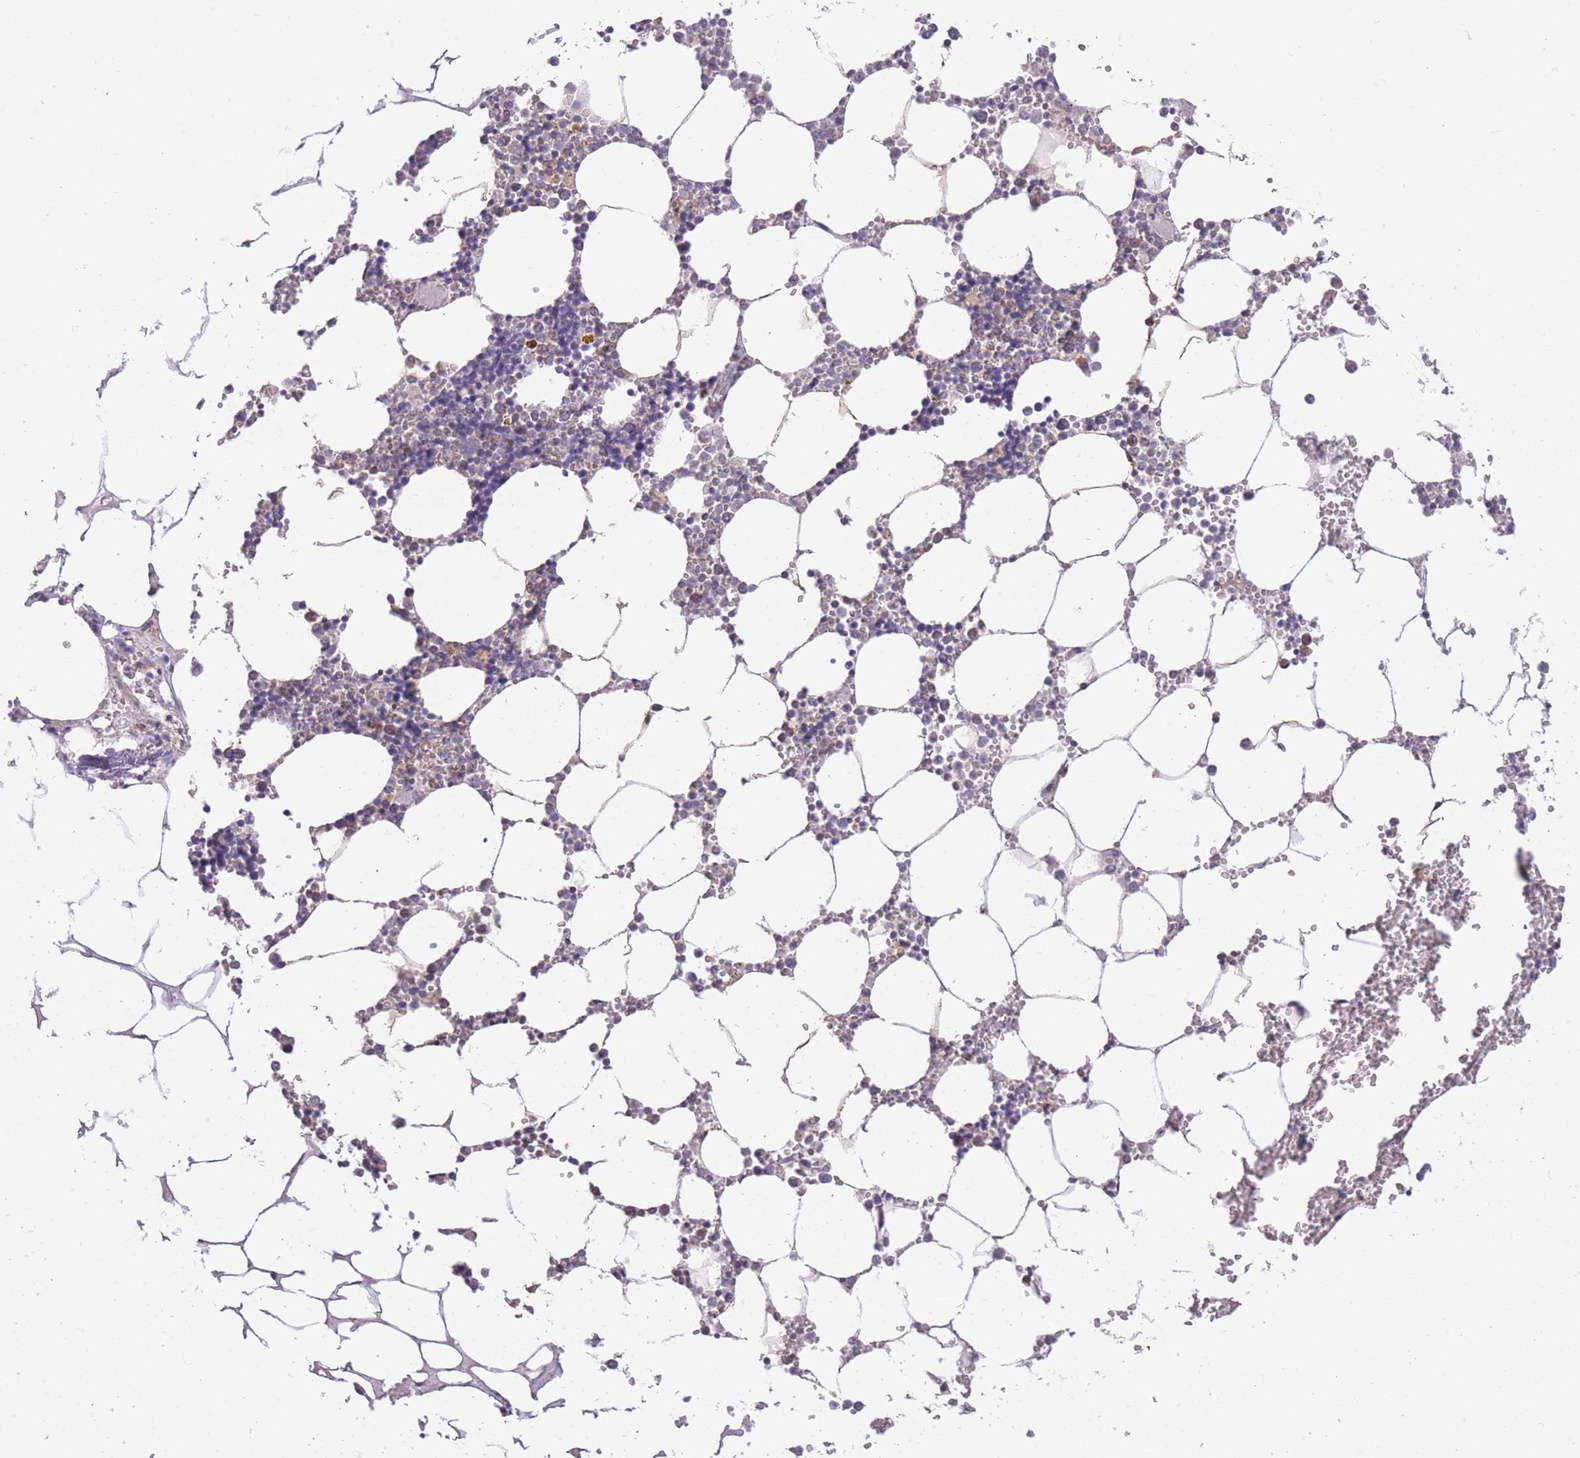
{"staining": {"intensity": "negative", "quantity": "none", "location": "none"}, "tissue": "bone marrow", "cell_type": "Hematopoietic cells", "image_type": "normal", "snomed": [{"axis": "morphology", "description": "Normal tissue, NOS"}, {"axis": "topography", "description": "Bone marrow"}], "caption": "Immunohistochemical staining of normal human bone marrow demonstrates no significant positivity in hematopoietic cells. The staining is performed using DAB brown chromogen with nuclei counter-stained in using hematoxylin.", "gene": "MRPS18C", "patient": {"sex": "male", "age": 54}}